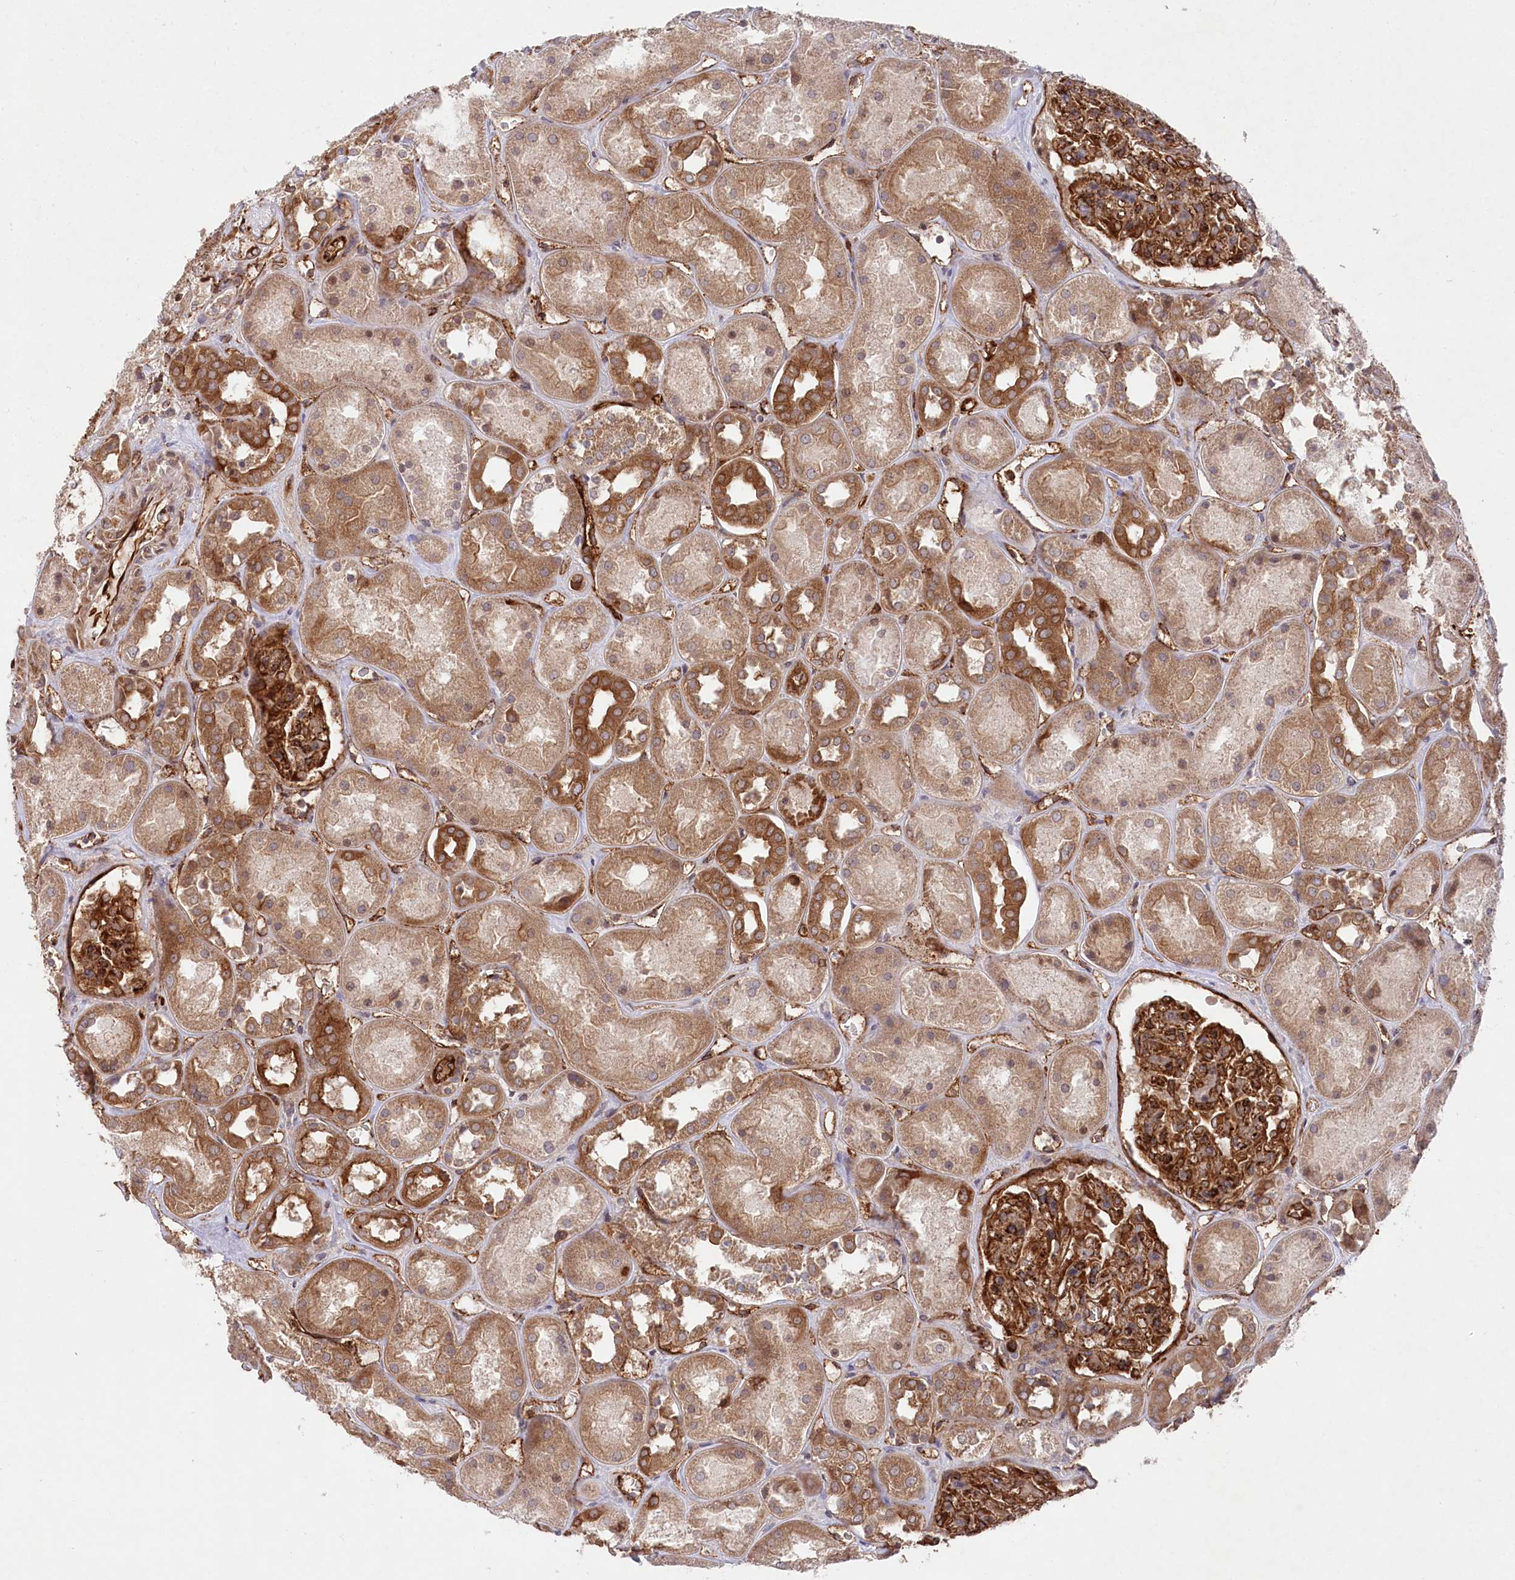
{"staining": {"intensity": "strong", "quantity": ">75%", "location": "cytoplasmic/membranous"}, "tissue": "kidney", "cell_type": "Cells in glomeruli", "image_type": "normal", "snomed": [{"axis": "morphology", "description": "Normal tissue, NOS"}, {"axis": "topography", "description": "Kidney"}], "caption": "This image demonstrates immunohistochemistry staining of normal human kidney, with high strong cytoplasmic/membranous positivity in about >75% of cells in glomeruli.", "gene": "MTPAP", "patient": {"sex": "male", "age": 70}}